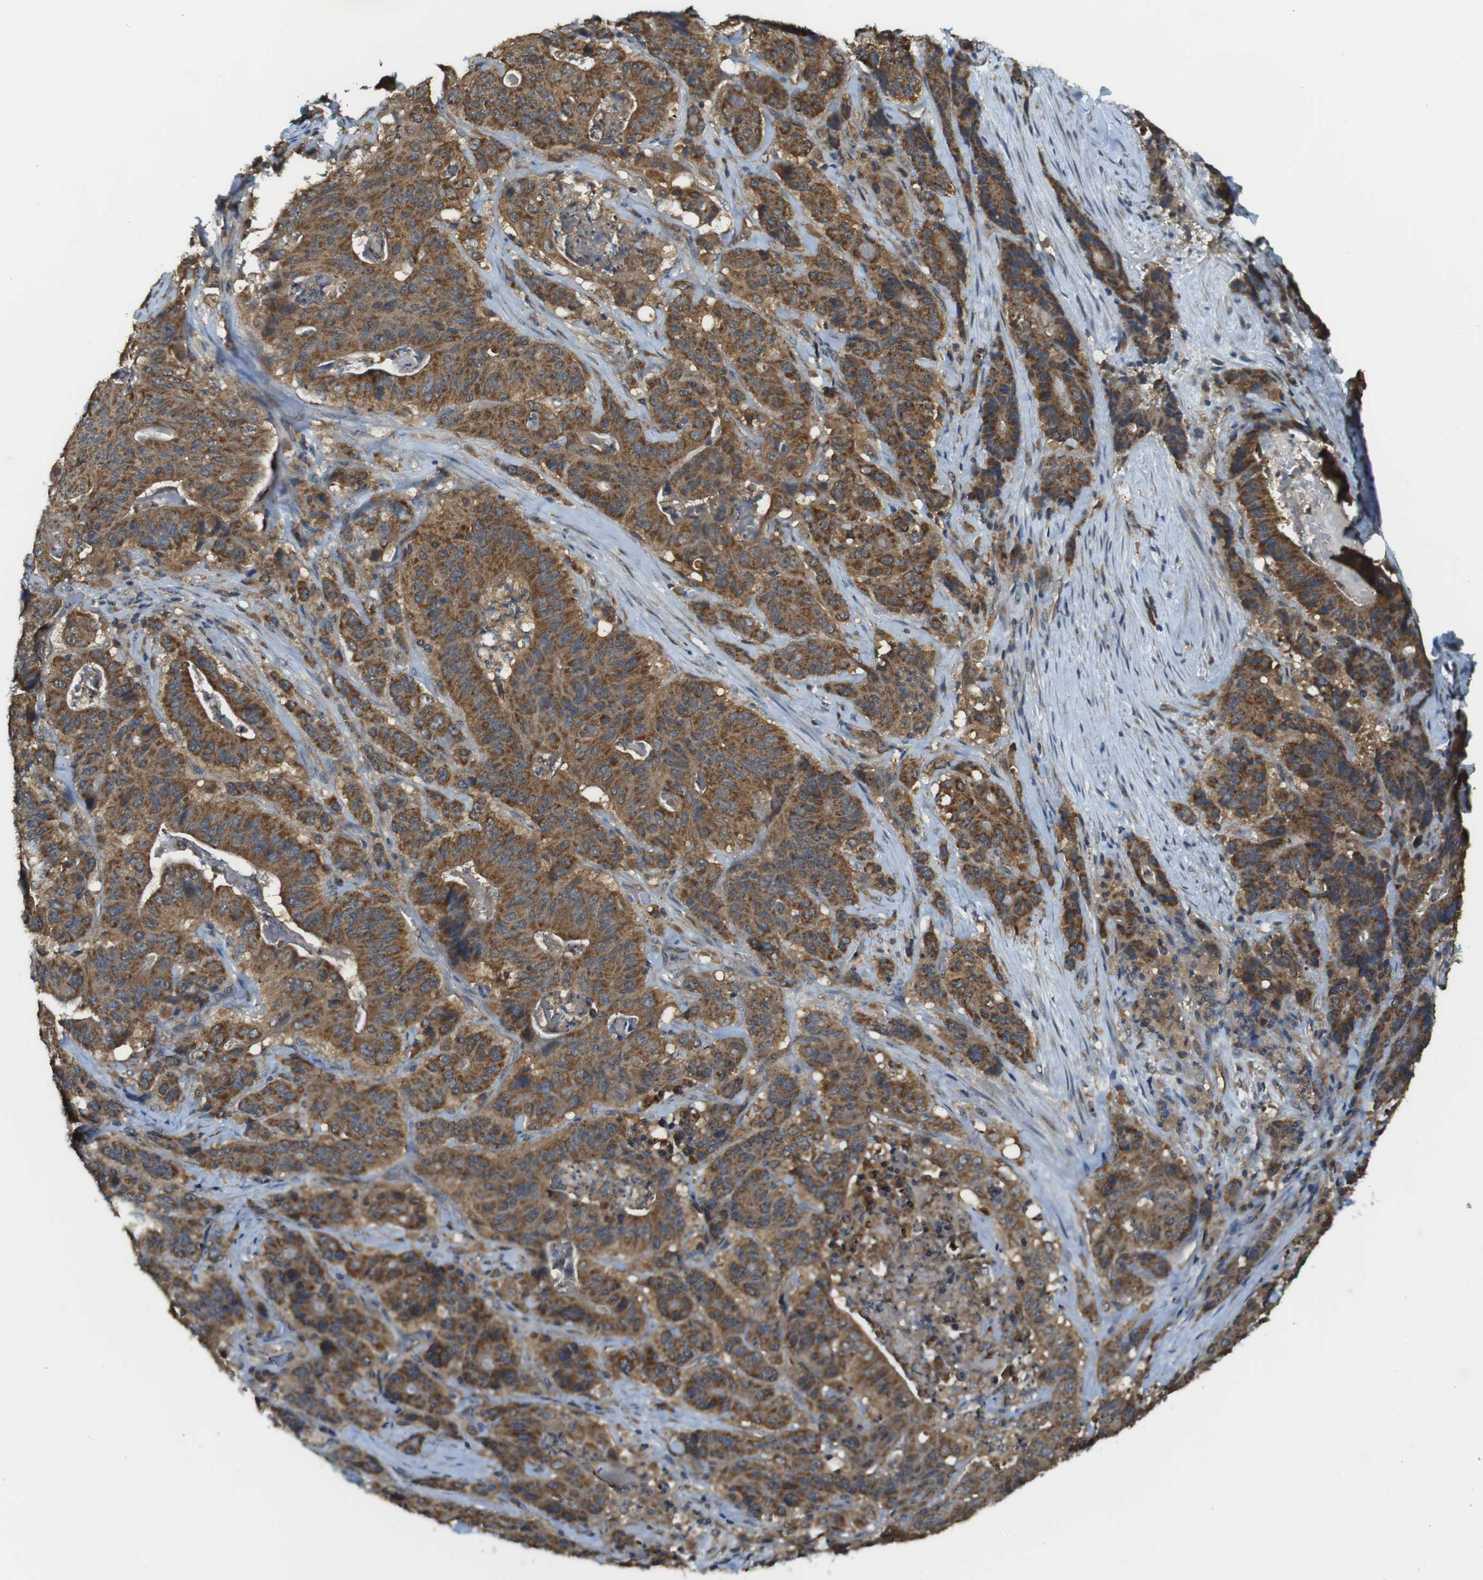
{"staining": {"intensity": "strong", "quantity": ">75%", "location": "cytoplasmic/membranous"}, "tissue": "stomach cancer", "cell_type": "Tumor cells", "image_type": "cancer", "snomed": [{"axis": "morphology", "description": "Adenocarcinoma, NOS"}, {"axis": "topography", "description": "Stomach"}], "caption": "Immunohistochemistry (IHC) micrograph of neoplastic tissue: adenocarcinoma (stomach) stained using immunohistochemistry (IHC) exhibits high levels of strong protein expression localized specifically in the cytoplasmic/membranous of tumor cells, appearing as a cytoplasmic/membranous brown color.", "gene": "BRI3BP", "patient": {"sex": "female", "age": 73}}